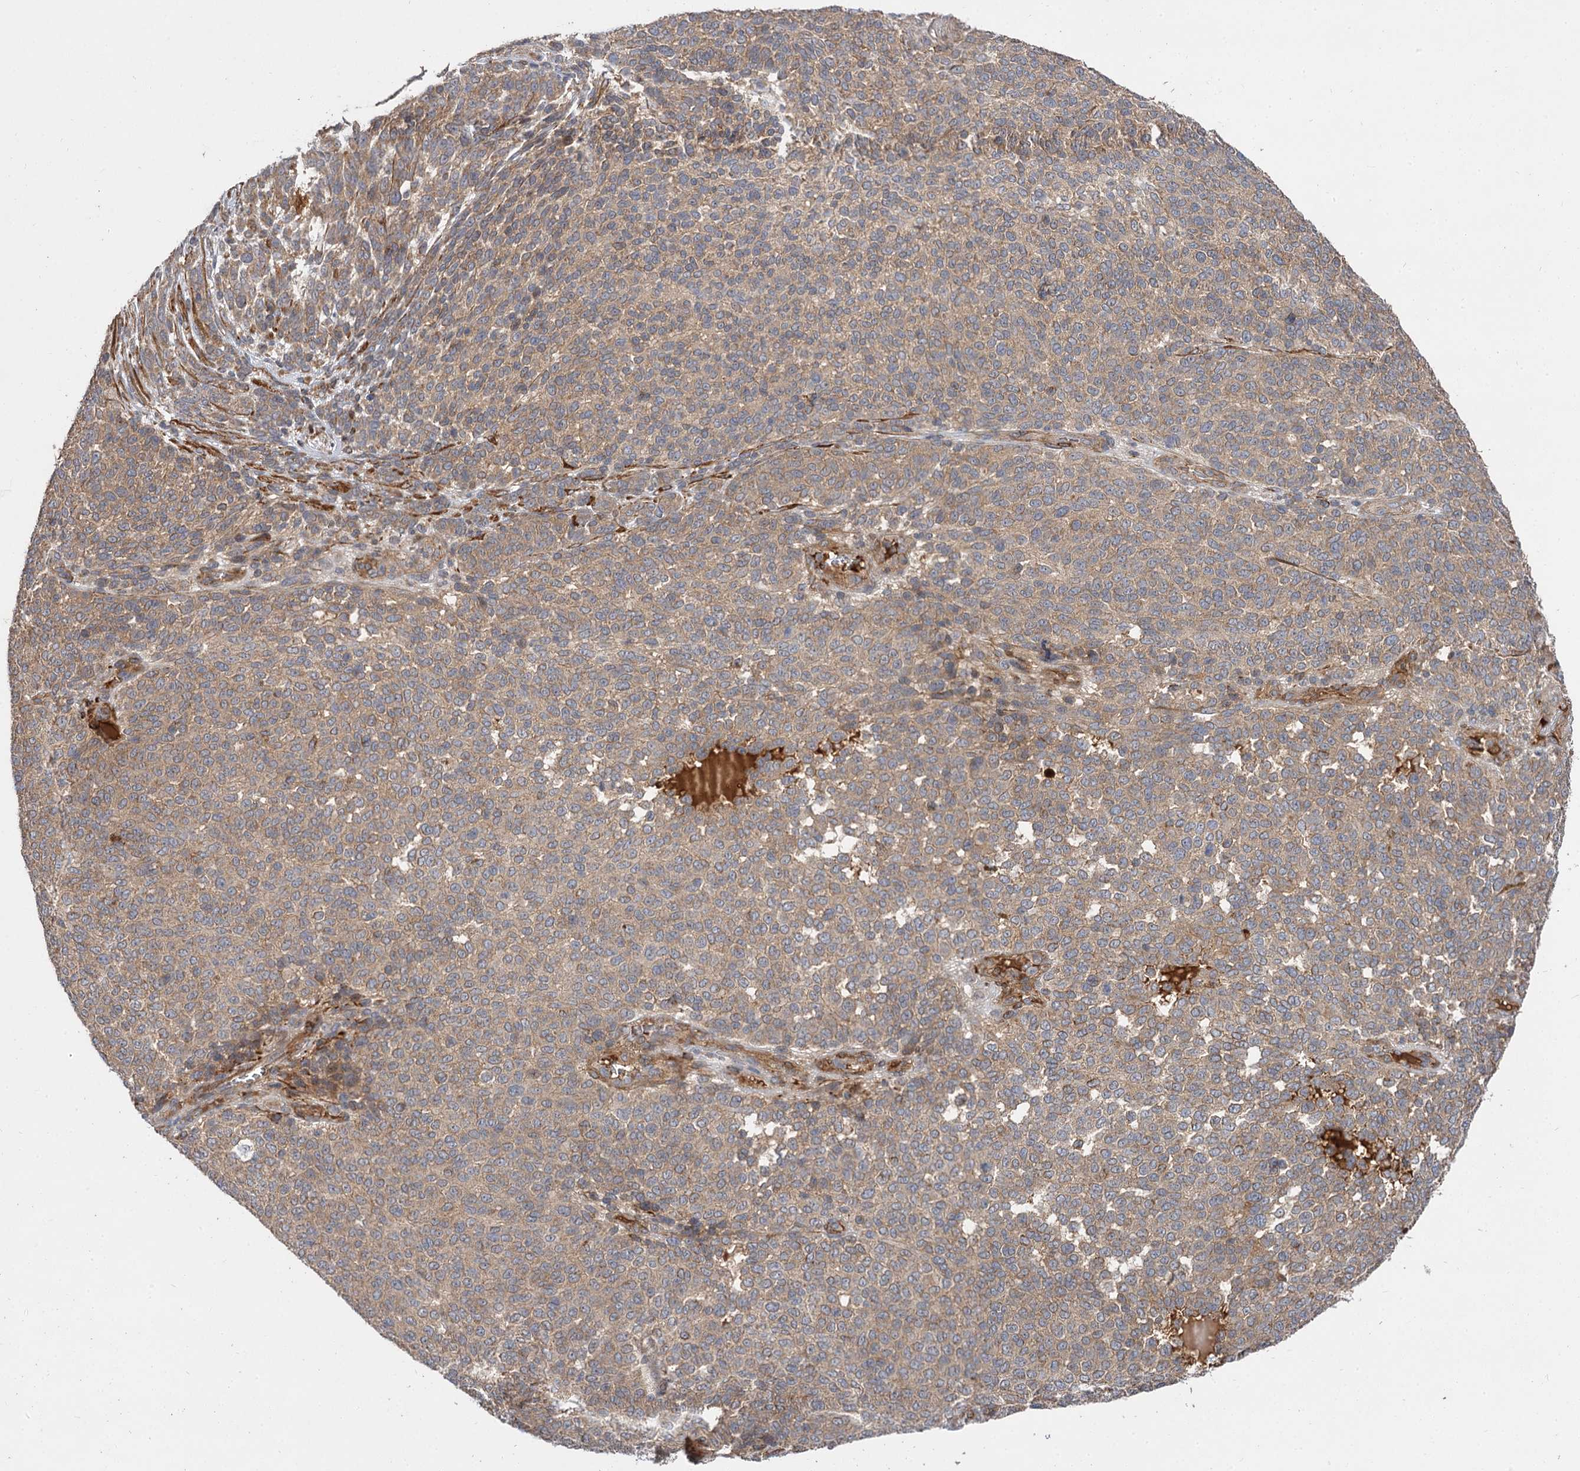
{"staining": {"intensity": "moderate", "quantity": ">75%", "location": "cytoplasmic/membranous"}, "tissue": "melanoma", "cell_type": "Tumor cells", "image_type": "cancer", "snomed": [{"axis": "morphology", "description": "Malignant melanoma, NOS"}, {"axis": "topography", "description": "Skin"}], "caption": "The image demonstrates a brown stain indicating the presence of a protein in the cytoplasmic/membranous of tumor cells in melanoma.", "gene": "FBXW8", "patient": {"sex": "male", "age": 49}}